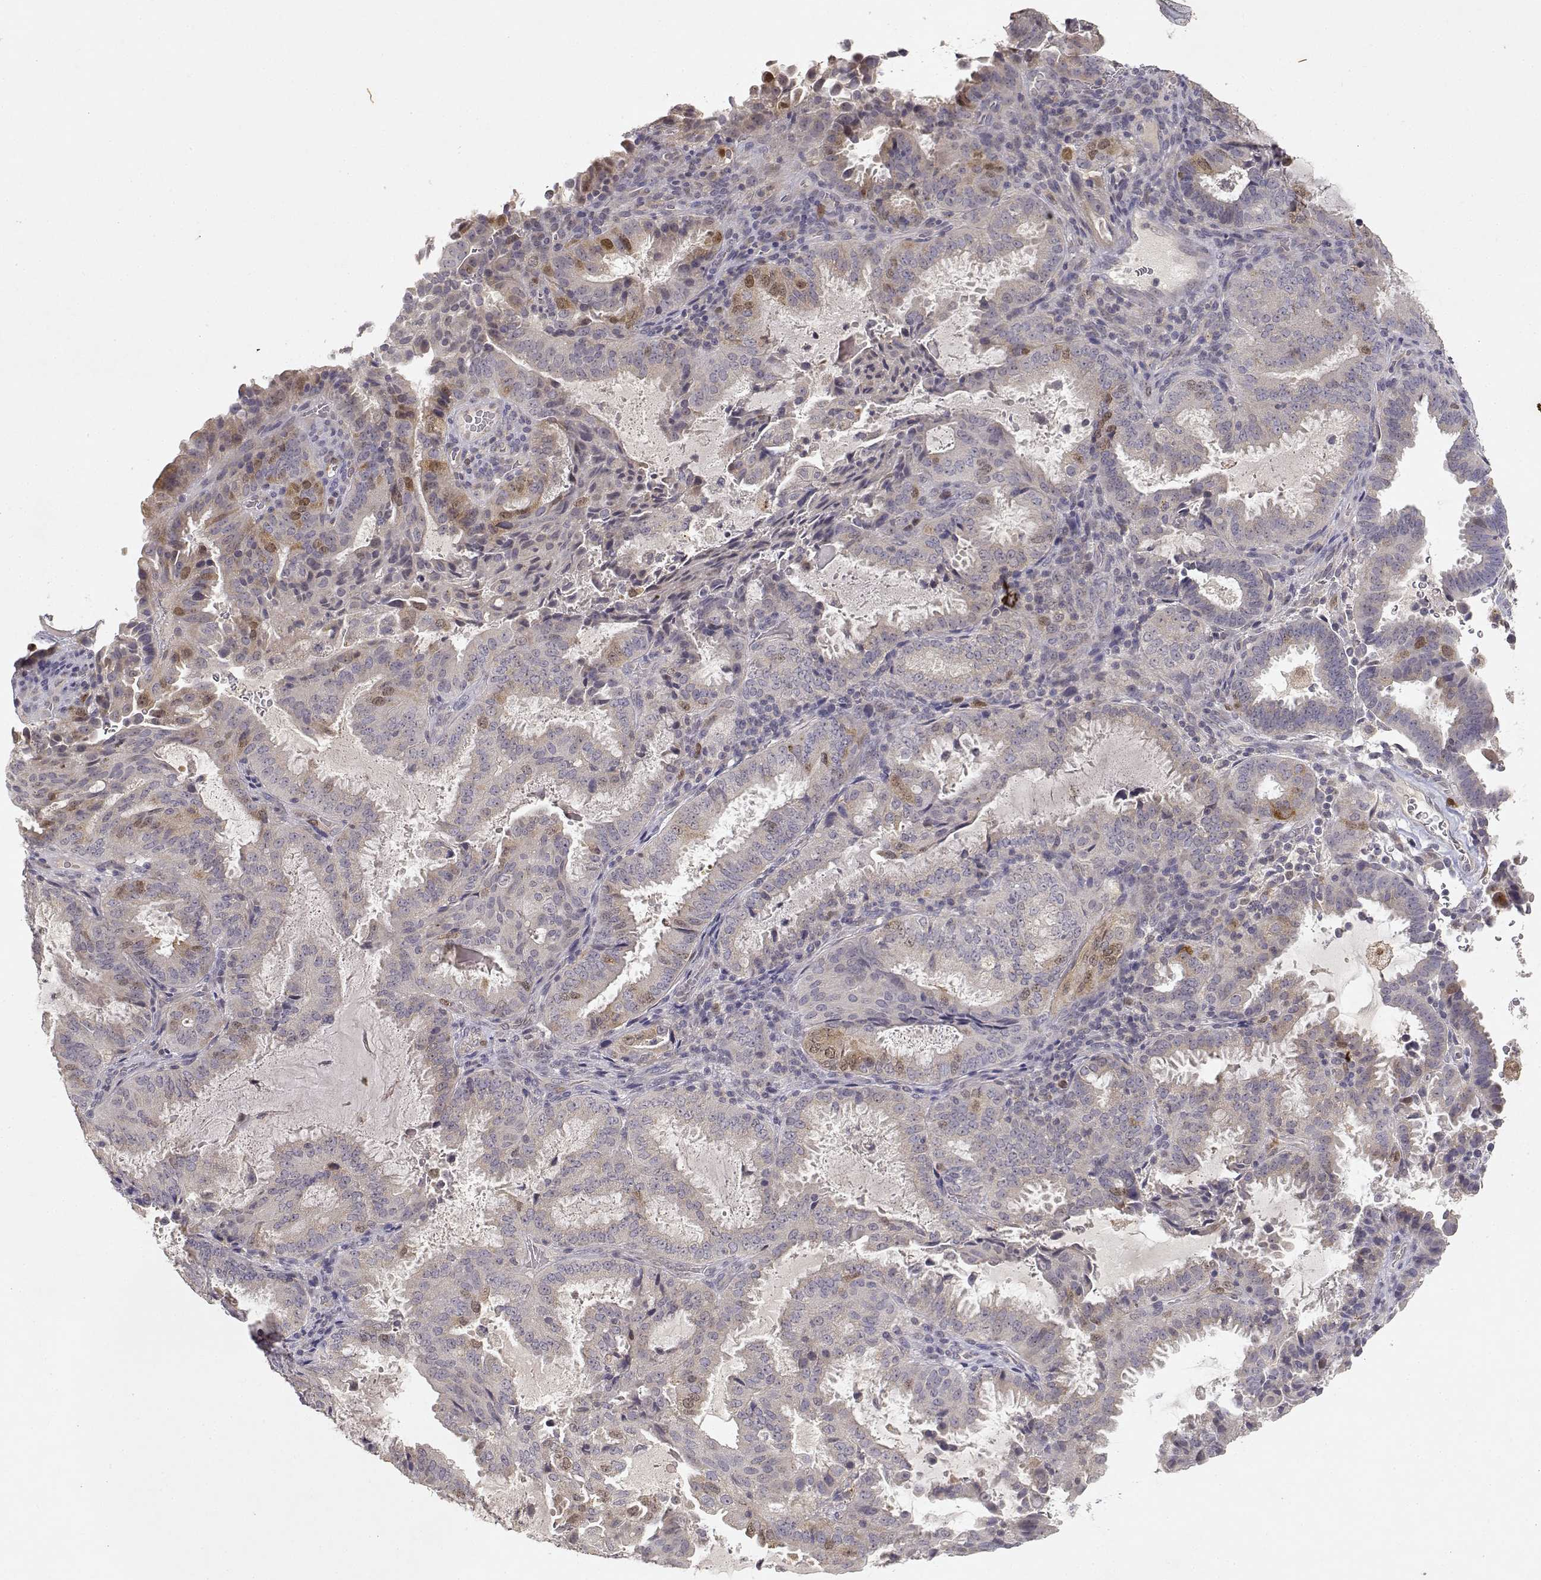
{"staining": {"intensity": "moderate", "quantity": "<25%", "location": "cytoplasmic/membranous,nuclear"}, "tissue": "ovarian cancer", "cell_type": "Tumor cells", "image_type": "cancer", "snomed": [{"axis": "morphology", "description": "Carcinoma, endometroid"}, {"axis": "topography", "description": "Ovary"}], "caption": "The histopathology image displays a brown stain indicating the presence of a protein in the cytoplasmic/membranous and nuclear of tumor cells in ovarian cancer.", "gene": "RAD51", "patient": {"sex": "female", "age": 41}}